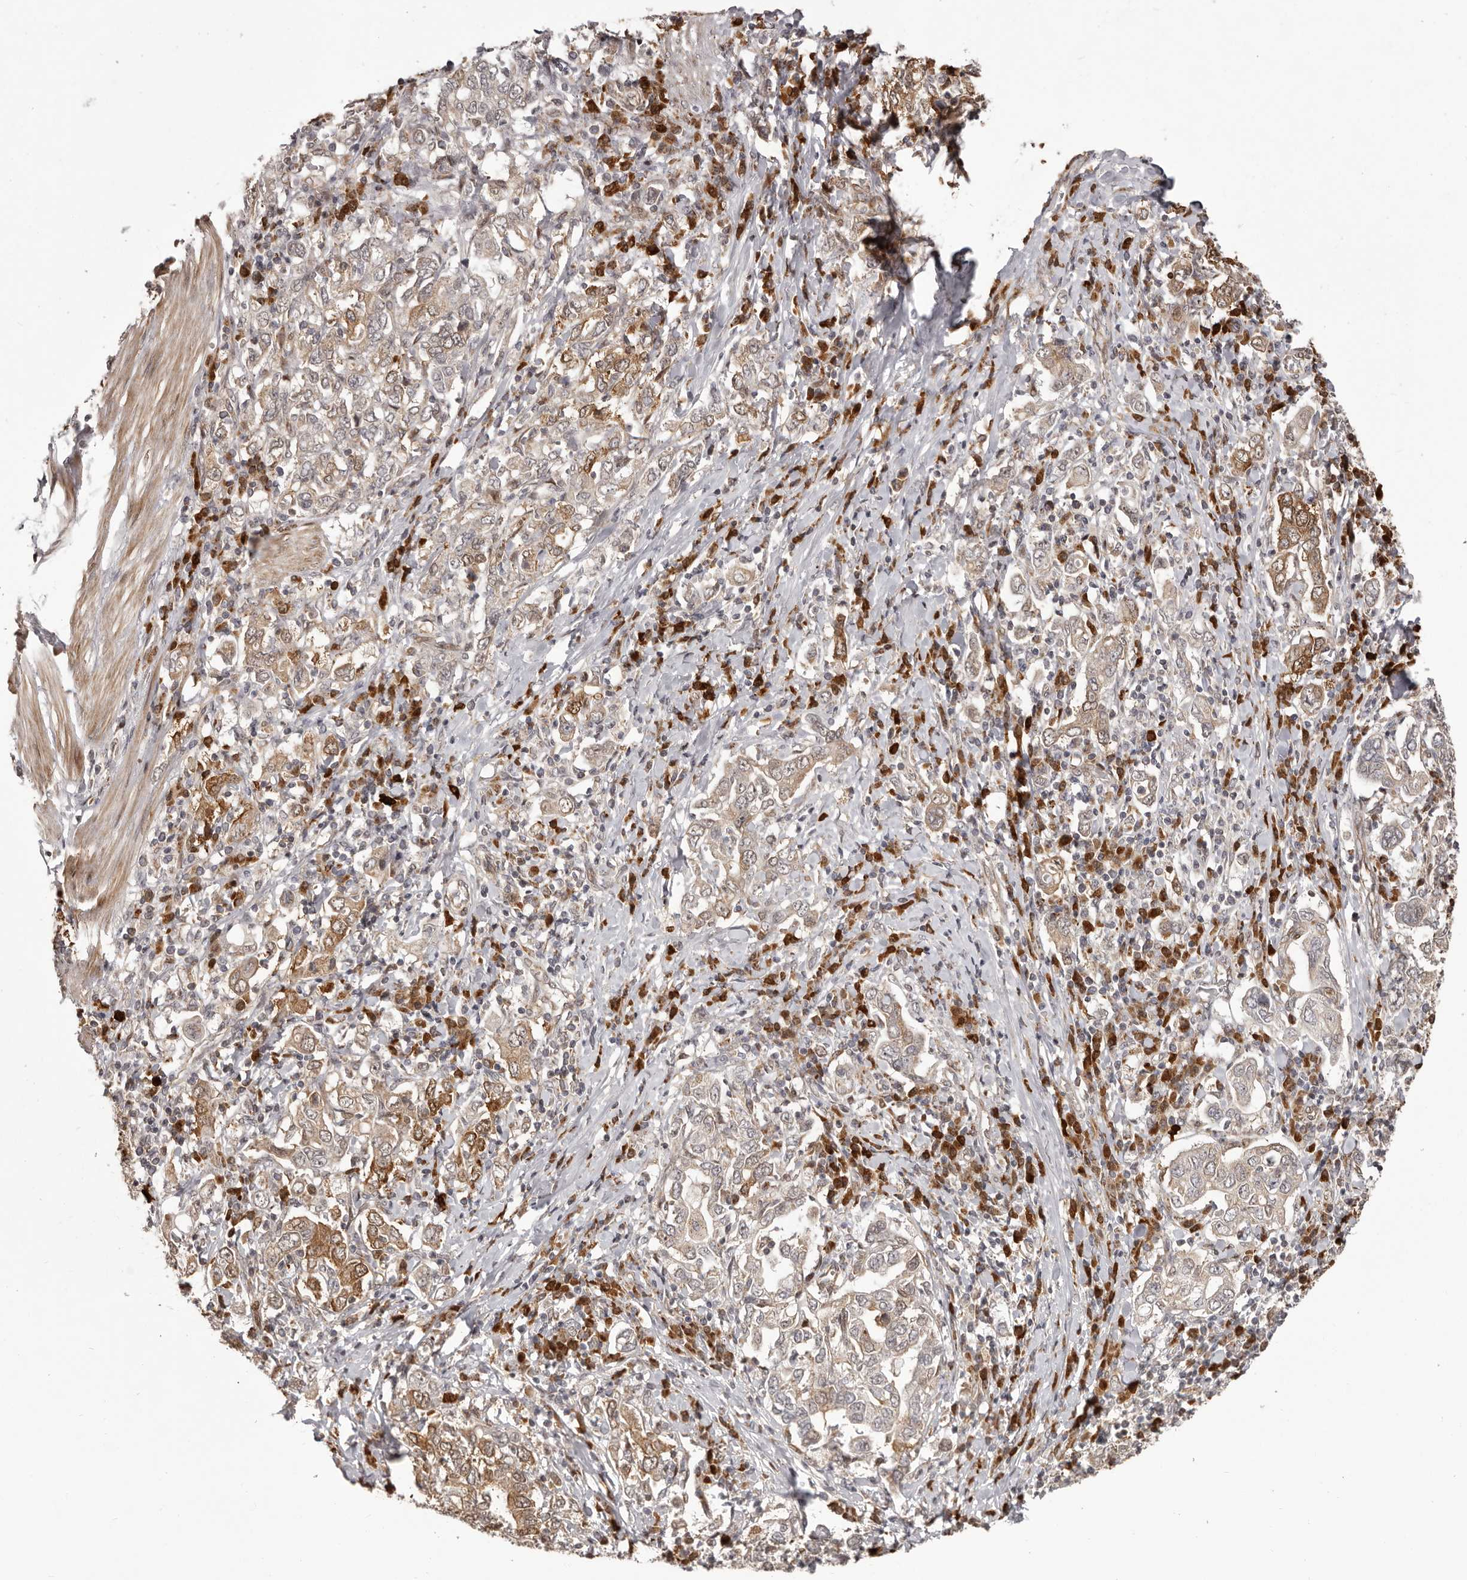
{"staining": {"intensity": "moderate", "quantity": "25%-75%", "location": "cytoplasmic/membranous"}, "tissue": "stomach cancer", "cell_type": "Tumor cells", "image_type": "cancer", "snomed": [{"axis": "morphology", "description": "Adenocarcinoma, NOS"}, {"axis": "topography", "description": "Stomach, upper"}], "caption": "Immunohistochemistry micrograph of neoplastic tissue: human stomach cancer (adenocarcinoma) stained using IHC exhibits medium levels of moderate protein expression localized specifically in the cytoplasmic/membranous of tumor cells, appearing as a cytoplasmic/membranous brown color.", "gene": "GFOD1", "patient": {"sex": "male", "age": 62}}